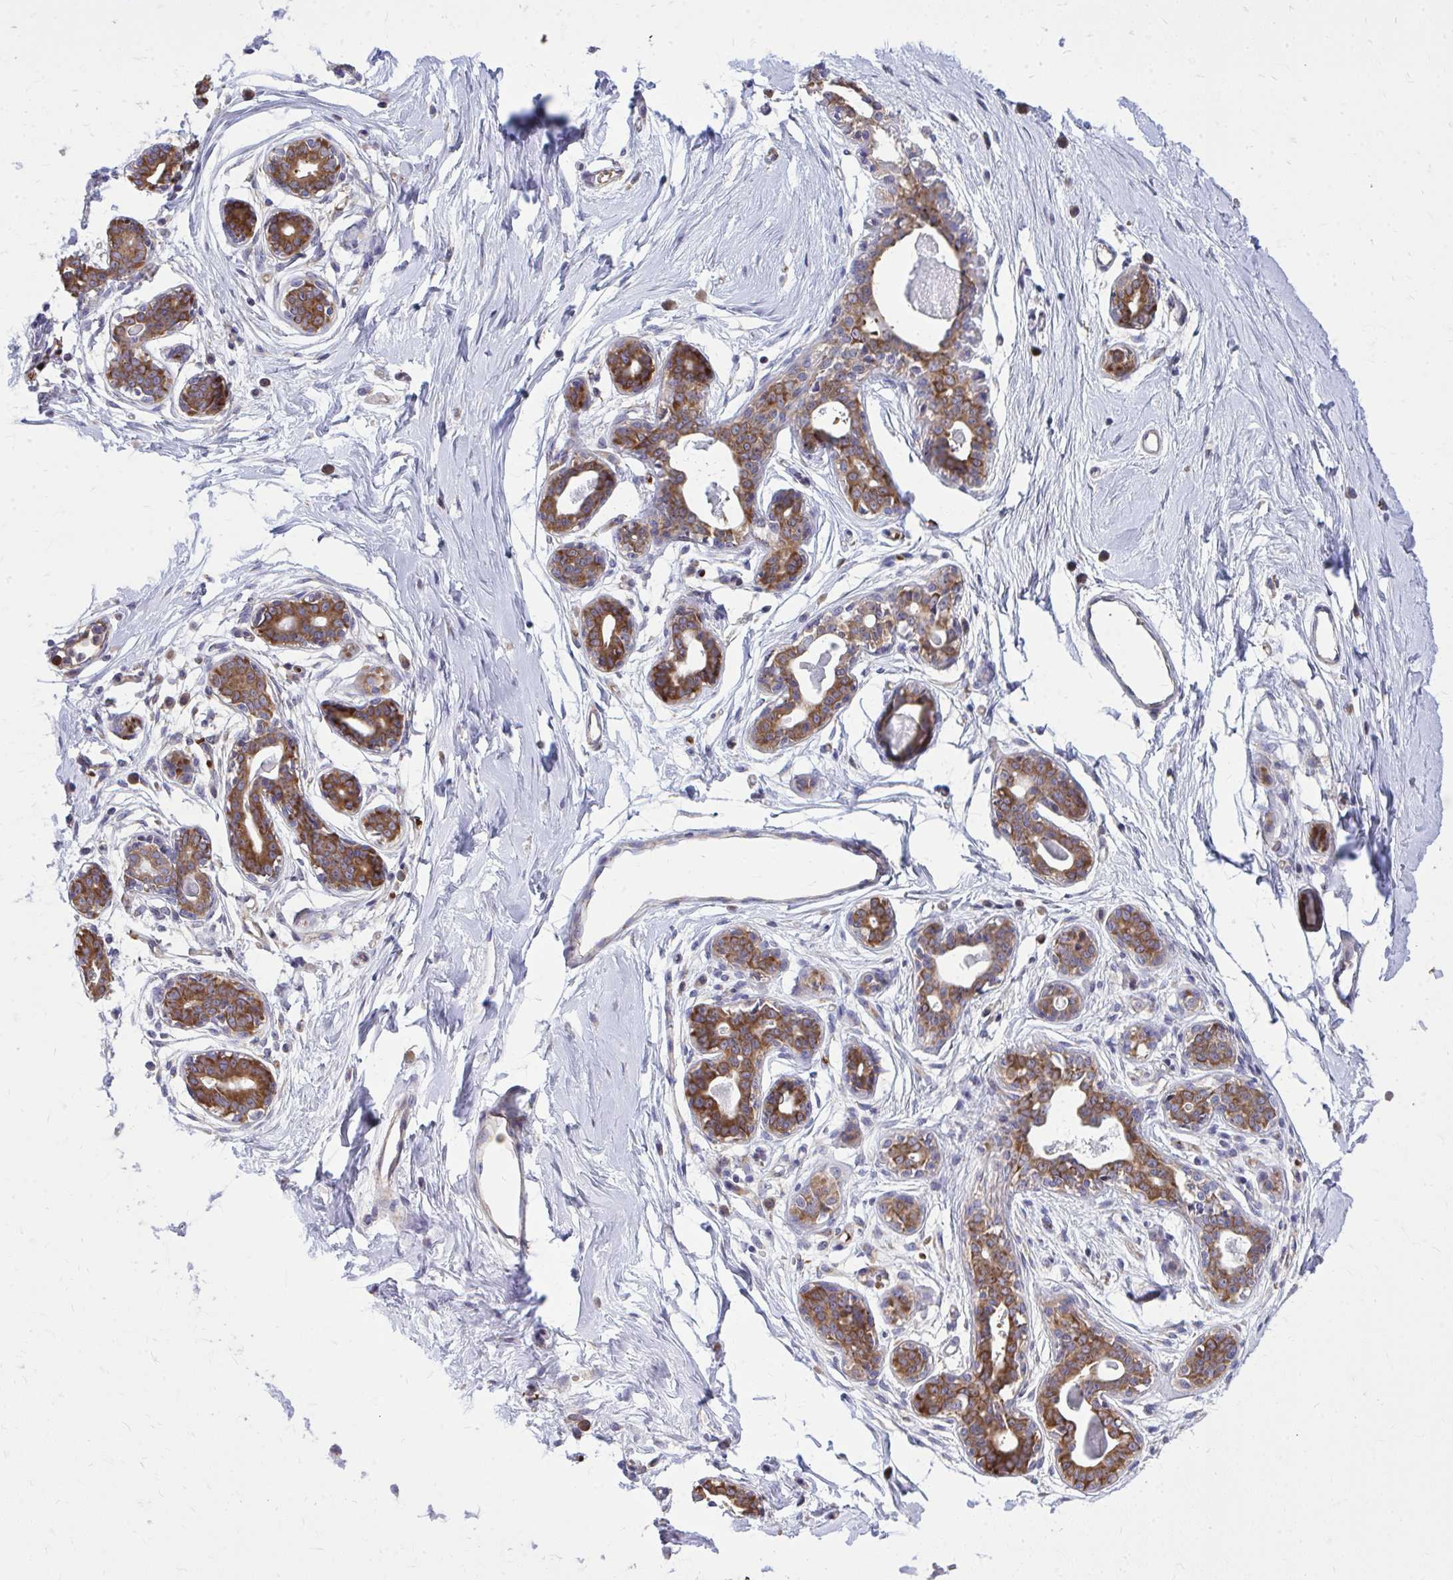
{"staining": {"intensity": "negative", "quantity": "none", "location": "none"}, "tissue": "breast", "cell_type": "Adipocytes", "image_type": "normal", "snomed": [{"axis": "morphology", "description": "Normal tissue, NOS"}, {"axis": "topography", "description": "Breast"}], "caption": "Breast stained for a protein using IHC displays no staining adipocytes.", "gene": "PDK4", "patient": {"sex": "female", "age": 45}}